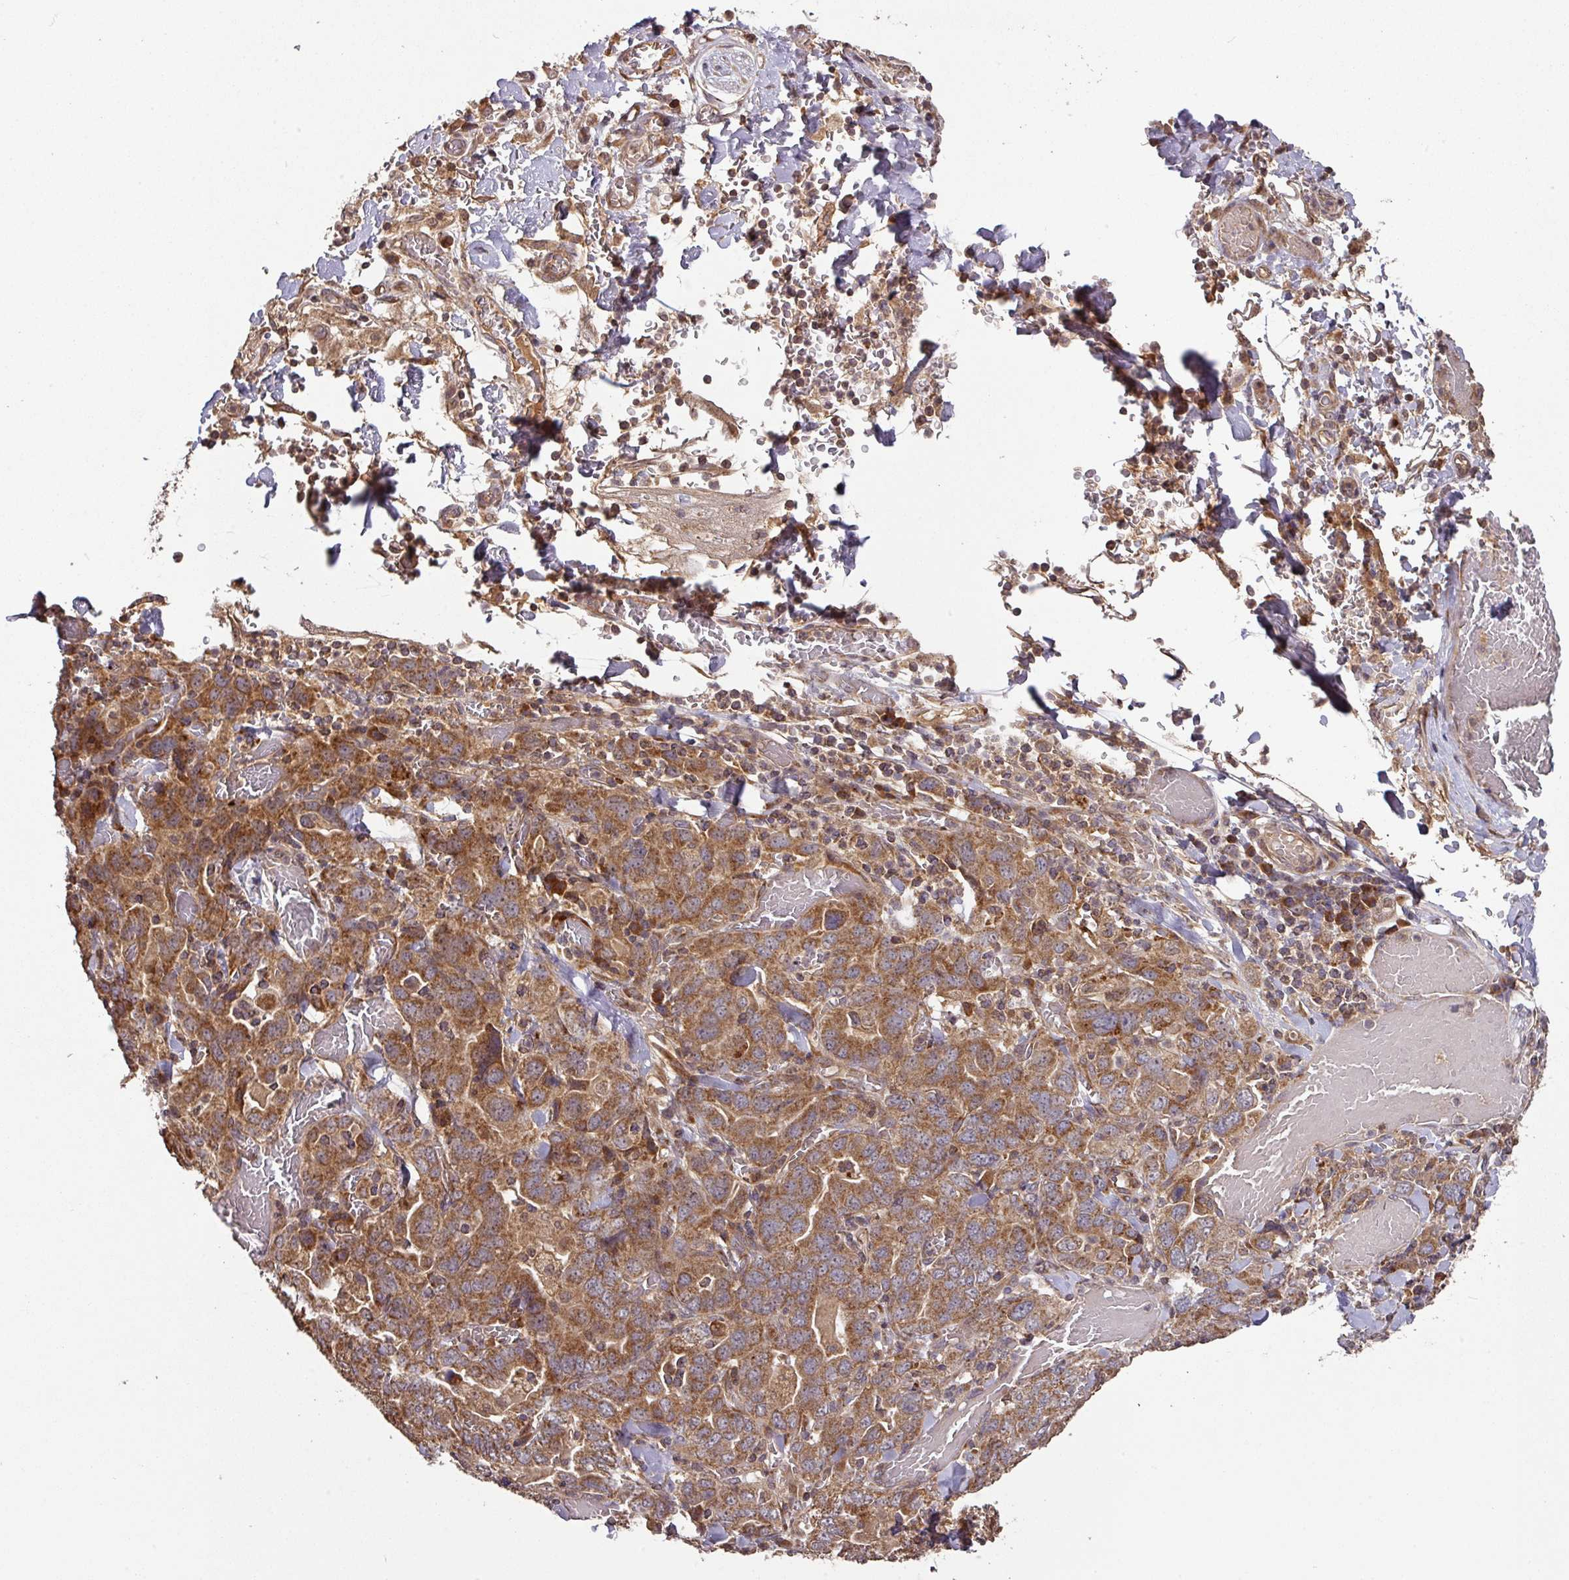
{"staining": {"intensity": "strong", "quantity": ">75%", "location": "cytoplasmic/membranous"}, "tissue": "stomach cancer", "cell_type": "Tumor cells", "image_type": "cancer", "snomed": [{"axis": "morphology", "description": "Adenocarcinoma, NOS"}, {"axis": "topography", "description": "Stomach, upper"}, {"axis": "topography", "description": "Stomach"}], "caption": "Strong cytoplasmic/membranous expression is present in about >75% of tumor cells in stomach cancer. (Brightfield microscopy of DAB IHC at high magnification).", "gene": "MRRF", "patient": {"sex": "male", "age": 62}}